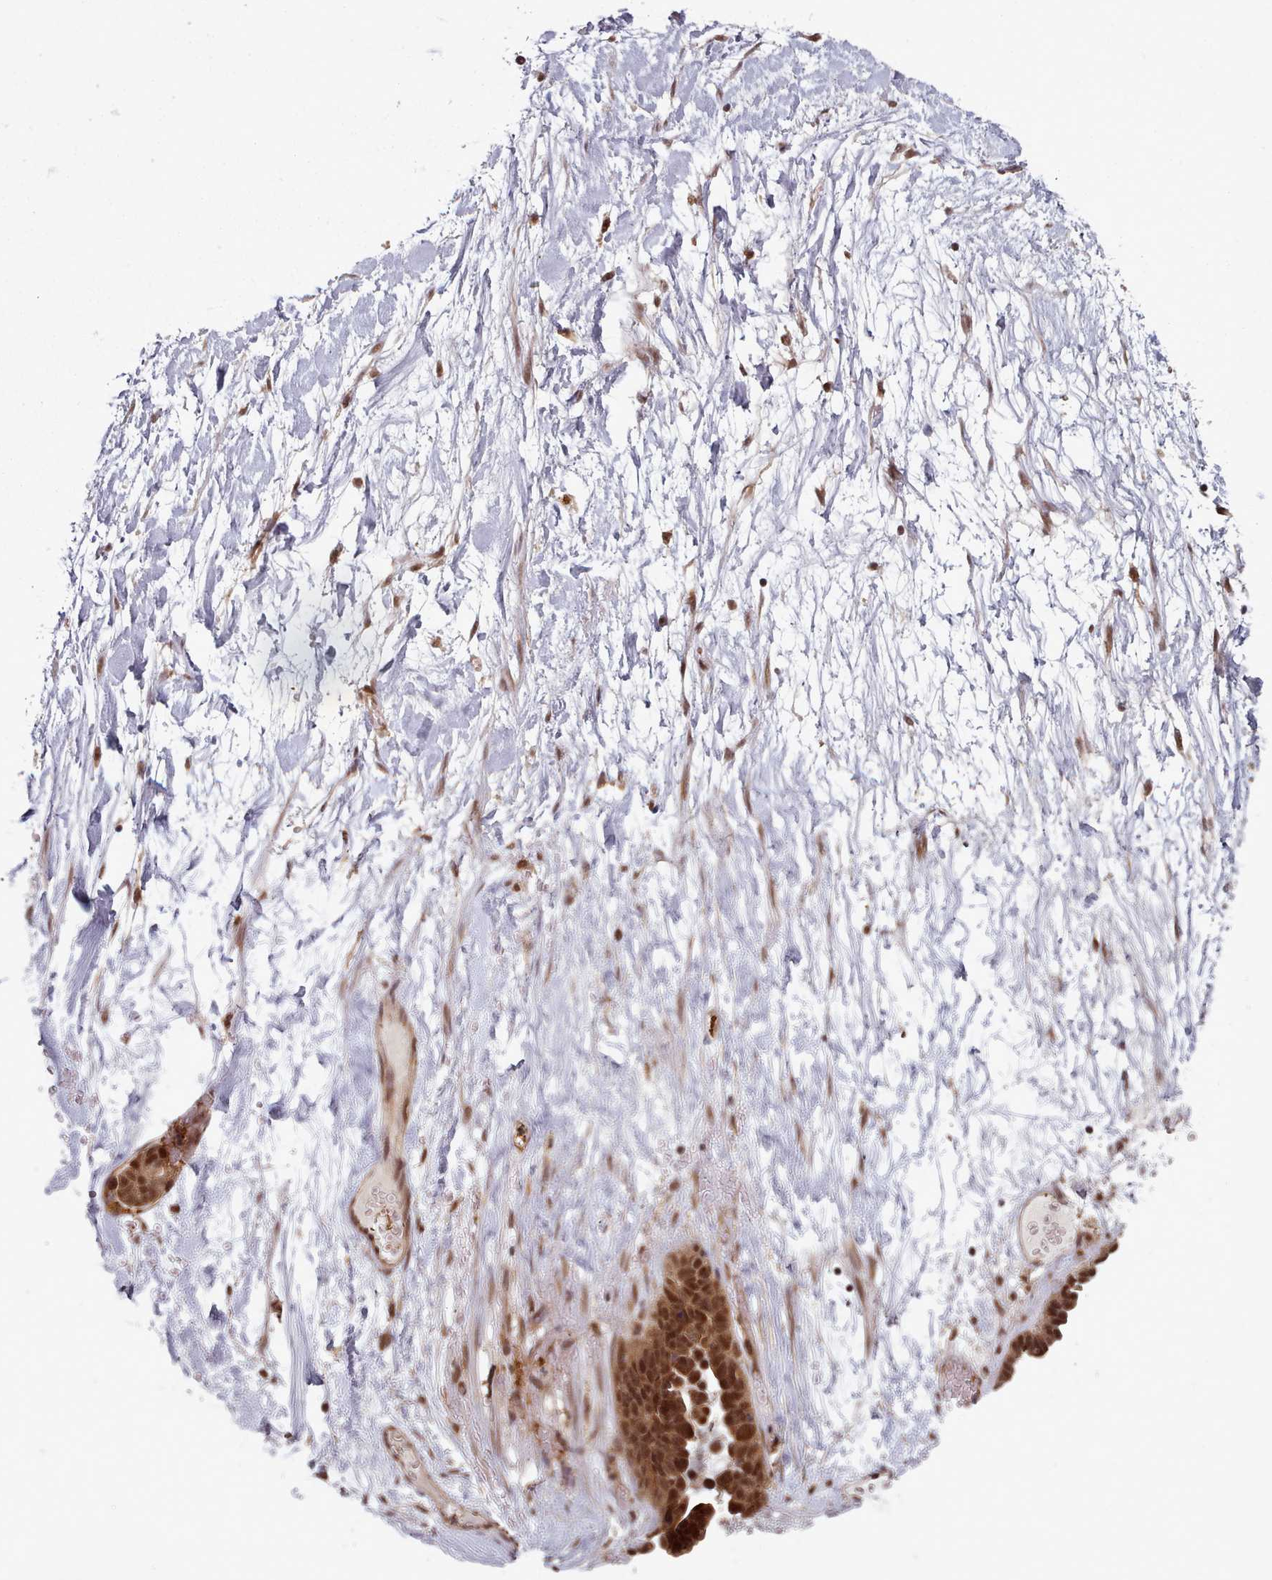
{"staining": {"intensity": "strong", "quantity": ">75%", "location": "cytoplasmic/membranous,nuclear"}, "tissue": "ovarian cancer", "cell_type": "Tumor cells", "image_type": "cancer", "snomed": [{"axis": "morphology", "description": "Cystadenocarcinoma, serous, NOS"}, {"axis": "topography", "description": "Ovary"}], "caption": "Ovarian cancer (serous cystadenocarcinoma) was stained to show a protein in brown. There is high levels of strong cytoplasmic/membranous and nuclear positivity in approximately >75% of tumor cells. (IHC, brightfield microscopy, high magnification).", "gene": "DHX8", "patient": {"sex": "female", "age": 54}}